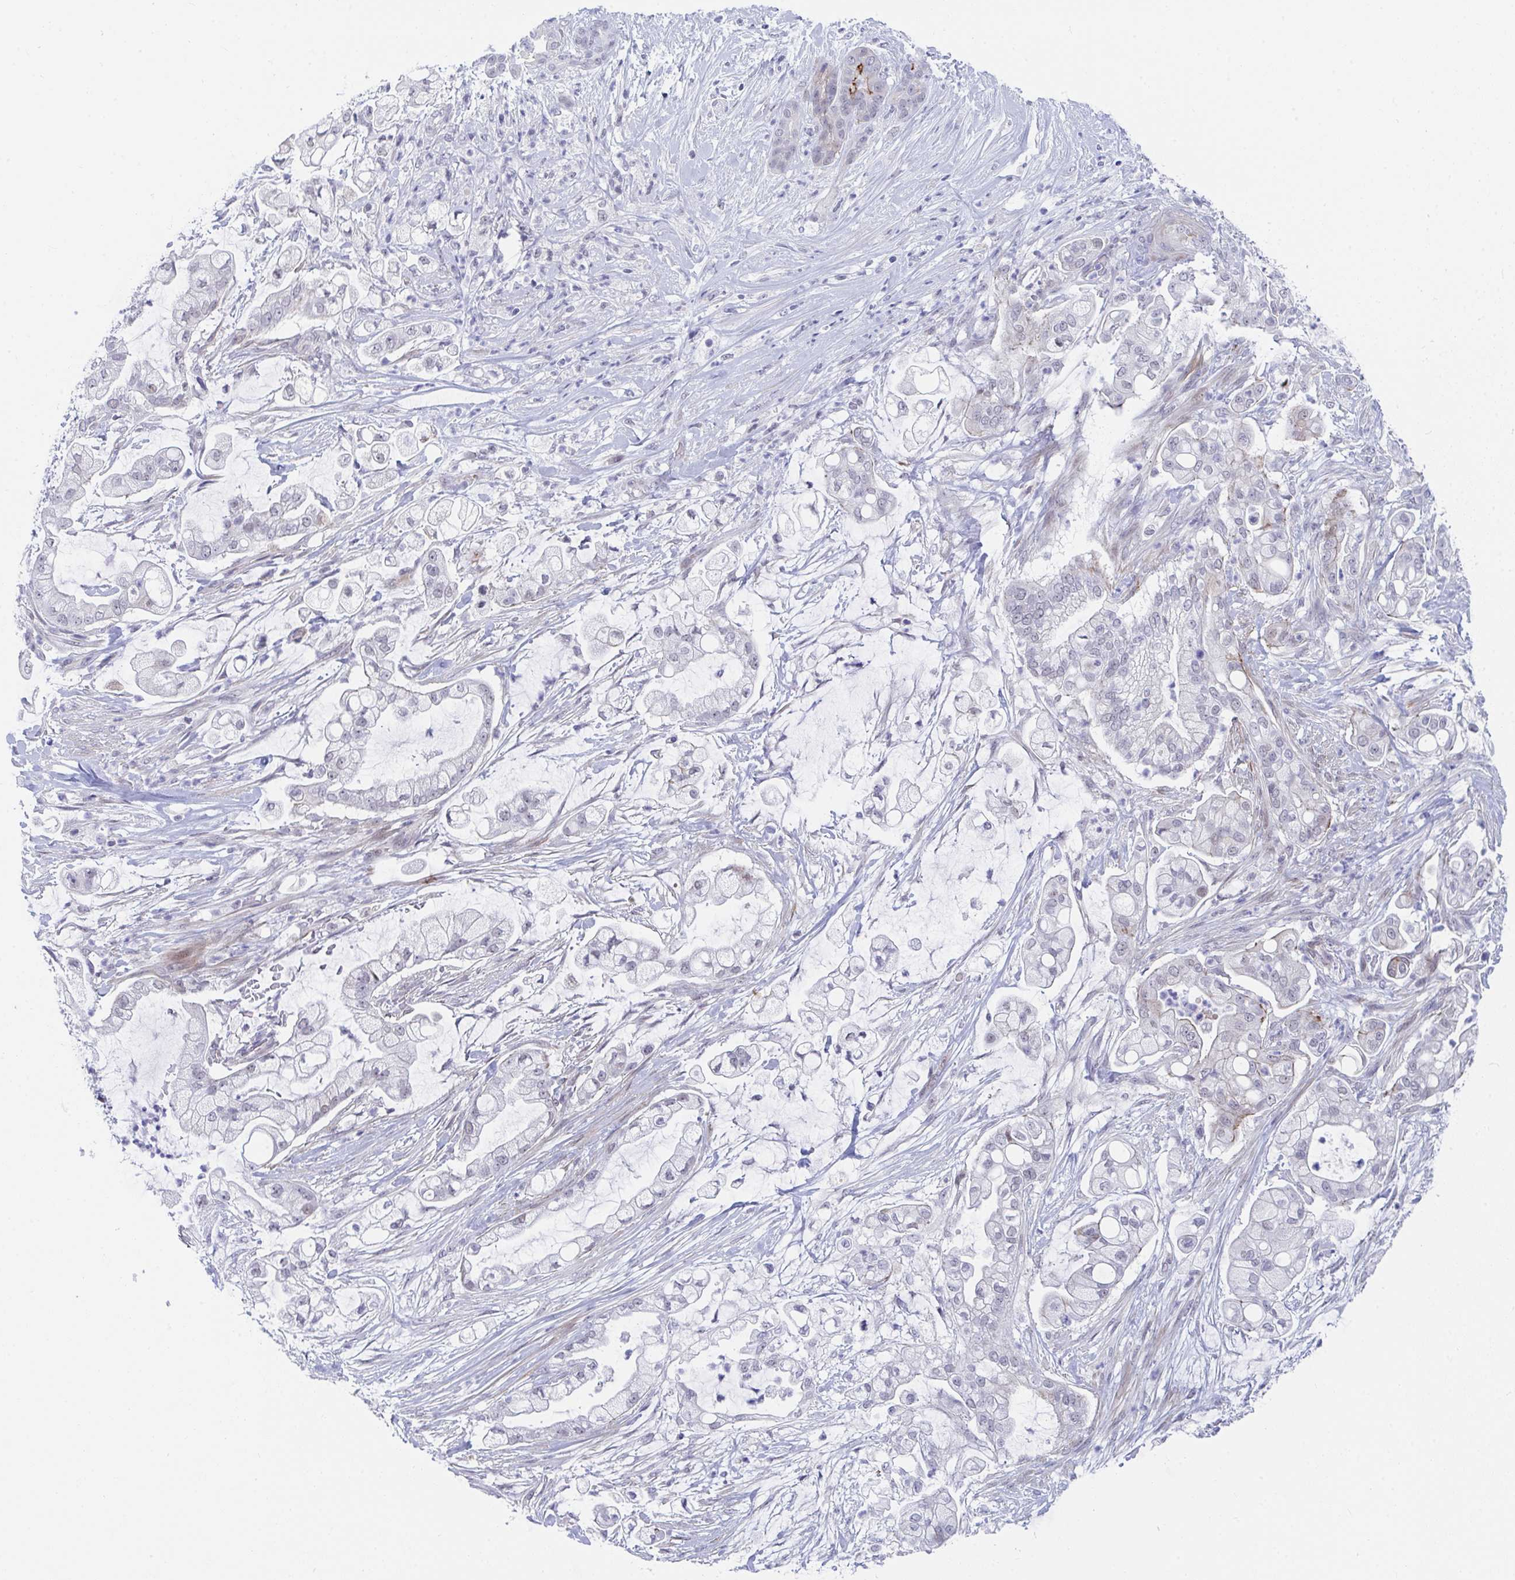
{"staining": {"intensity": "moderate", "quantity": "<25%", "location": "cytoplasmic/membranous"}, "tissue": "pancreatic cancer", "cell_type": "Tumor cells", "image_type": "cancer", "snomed": [{"axis": "morphology", "description": "Adenocarcinoma, NOS"}, {"axis": "topography", "description": "Pancreas"}], "caption": "This is a micrograph of immunohistochemistry (IHC) staining of adenocarcinoma (pancreatic), which shows moderate positivity in the cytoplasmic/membranous of tumor cells.", "gene": "DAOA", "patient": {"sex": "female", "age": 69}}